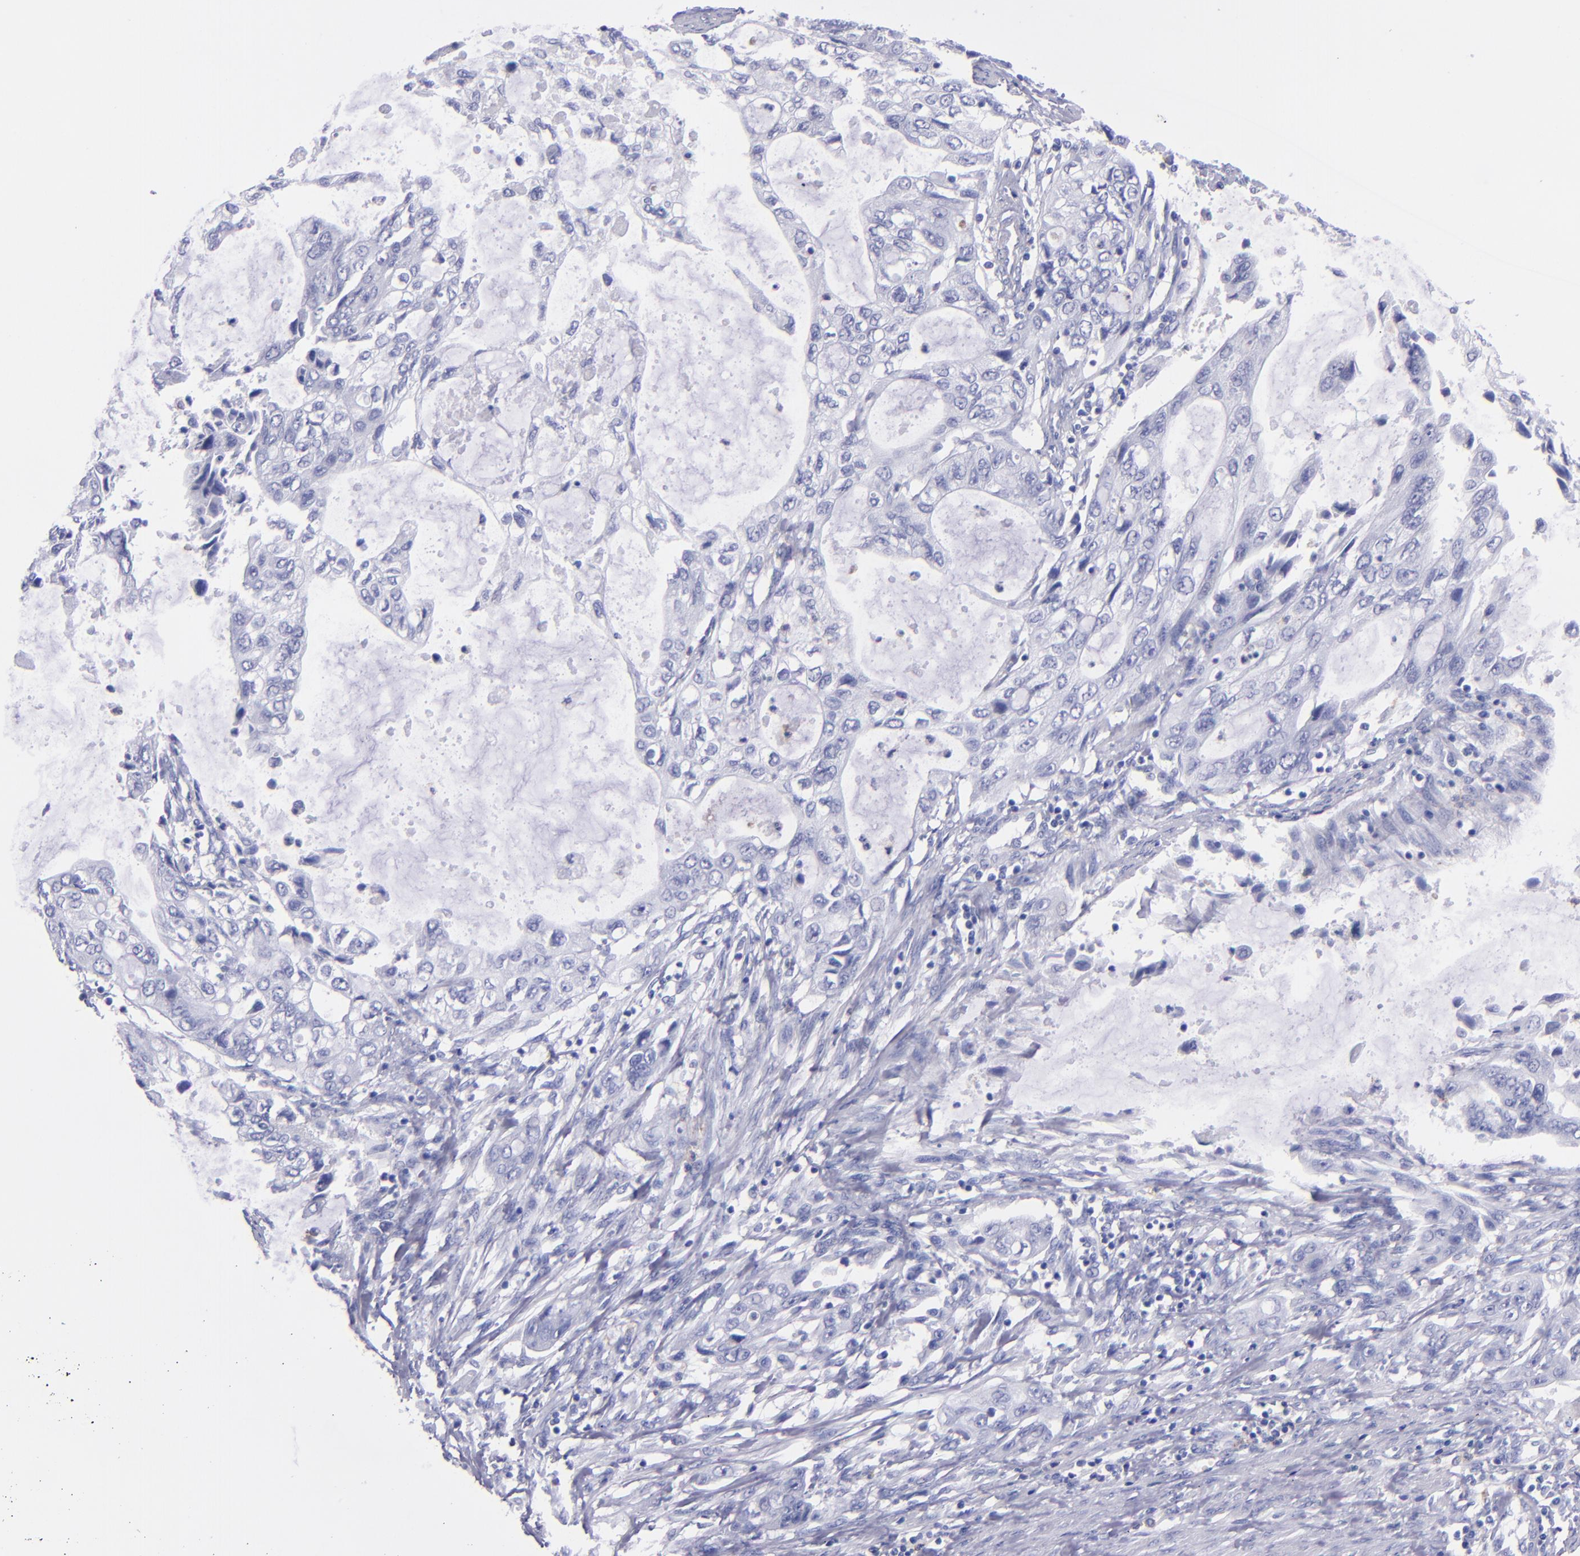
{"staining": {"intensity": "negative", "quantity": "none", "location": "none"}, "tissue": "stomach cancer", "cell_type": "Tumor cells", "image_type": "cancer", "snomed": [{"axis": "morphology", "description": "Adenocarcinoma, NOS"}, {"axis": "topography", "description": "Stomach, upper"}], "caption": "A photomicrograph of human stomach adenocarcinoma is negative for staining in tumor cells.", "gene": "CR1", "patient": {"sex": "female", "age": 52}}